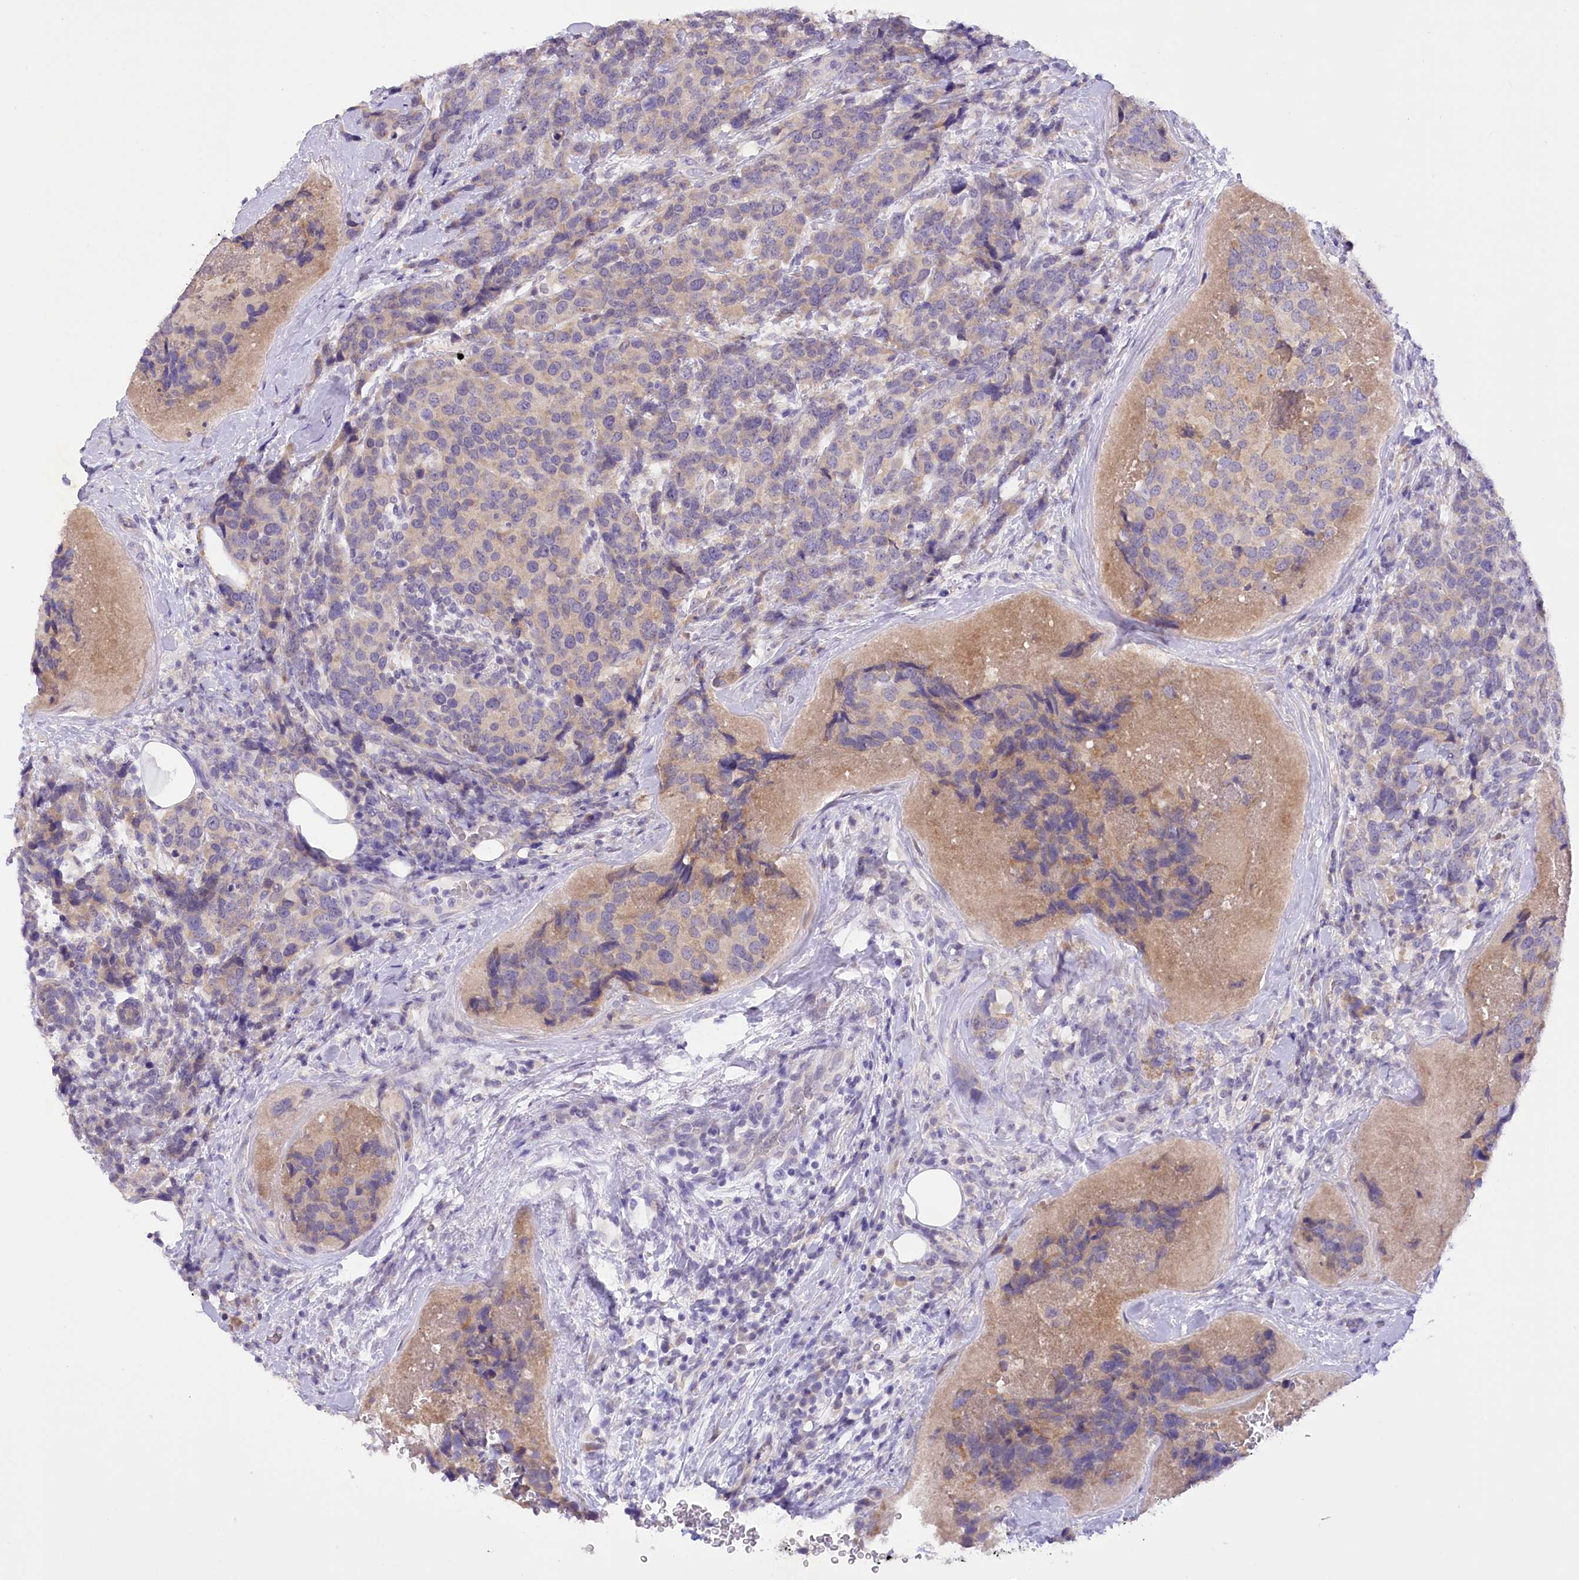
{"staining": {"intensity": "weak", "quantity": "25%-75%", "location": "cytoplasmic/membranous"}, "tissue": "breast cancer", "cell_type": "Tumor cells", "image_type": "cancer", "snomed": [{"axis": "morphology", "description": "Lobular carcinoma"}, {"axis": "topography", "description": "Breast"}], "caption": "Immunohistochemical staining of lobular carcinoma (breast) reveals low levels of weak cytoplasmic/membranous protein expression in about 25%-75% of tumor cells. The protein of interest is stained brown, and the nuclei are stained in blue (DAB IHC with brightfield microscopy, high magnification).", "gene": "DCUN1D1", "patient": {"sex": "female", "age": 59}}